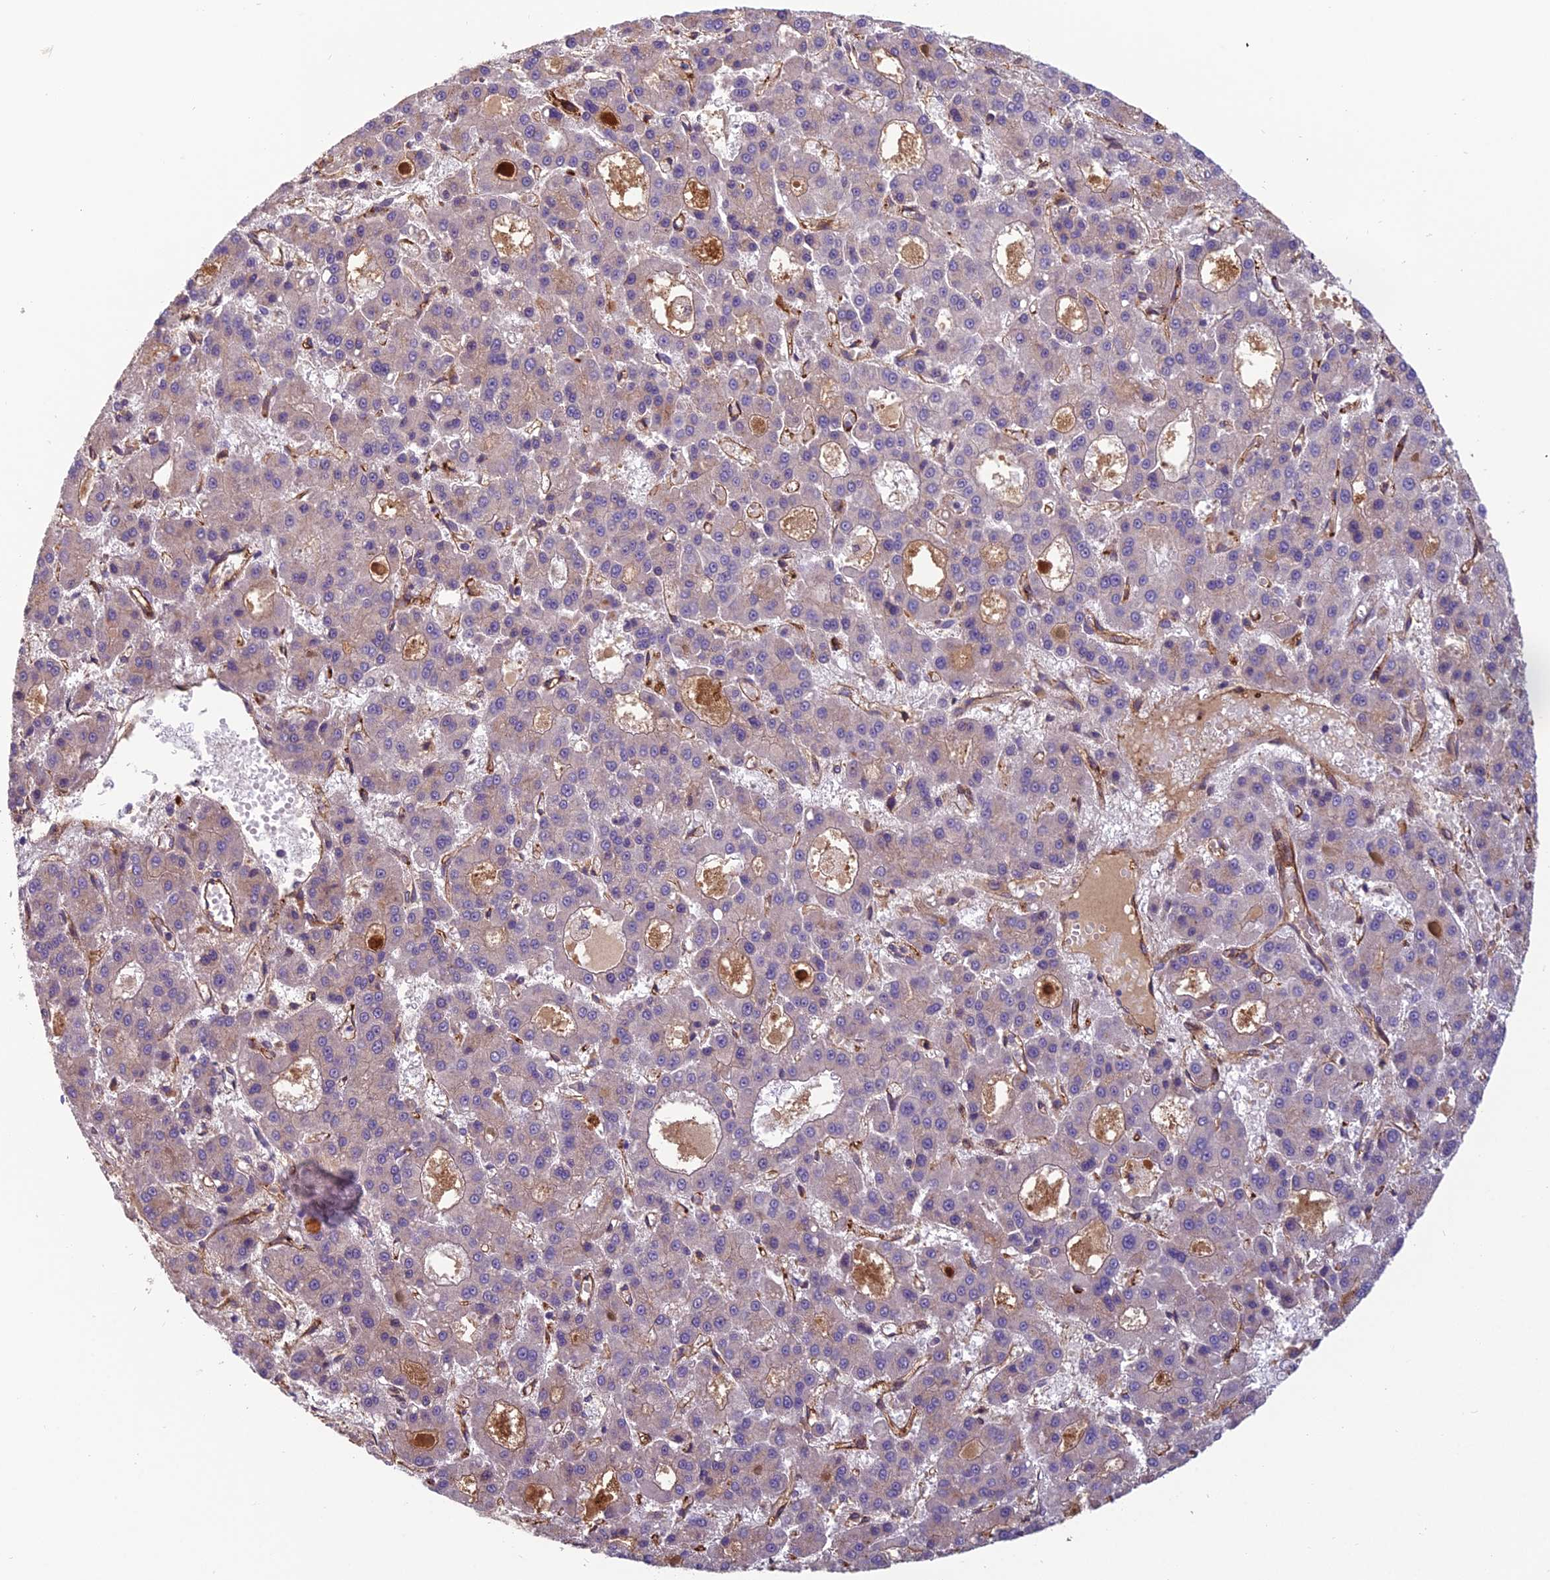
{"staining": {"intensity": "weak", "quantity": "<25%", "location": "cytoplasmic/membranous"}, "tissue": "liver cancer", "cell_type": "Tumor cells", "image_type": "cancer", "snomed": [{"axis": "morphology", "description": "Carcinoma, Hepatocellular, NOS"}, {"axis": "topography", "description": "Liver"}], "caption": "Tumor cells are negative for brown protein staining in hepatocellular carcinoma (liver).", "gene": "TSPAN15", "patient": {"sex": "male", "age": 70}}